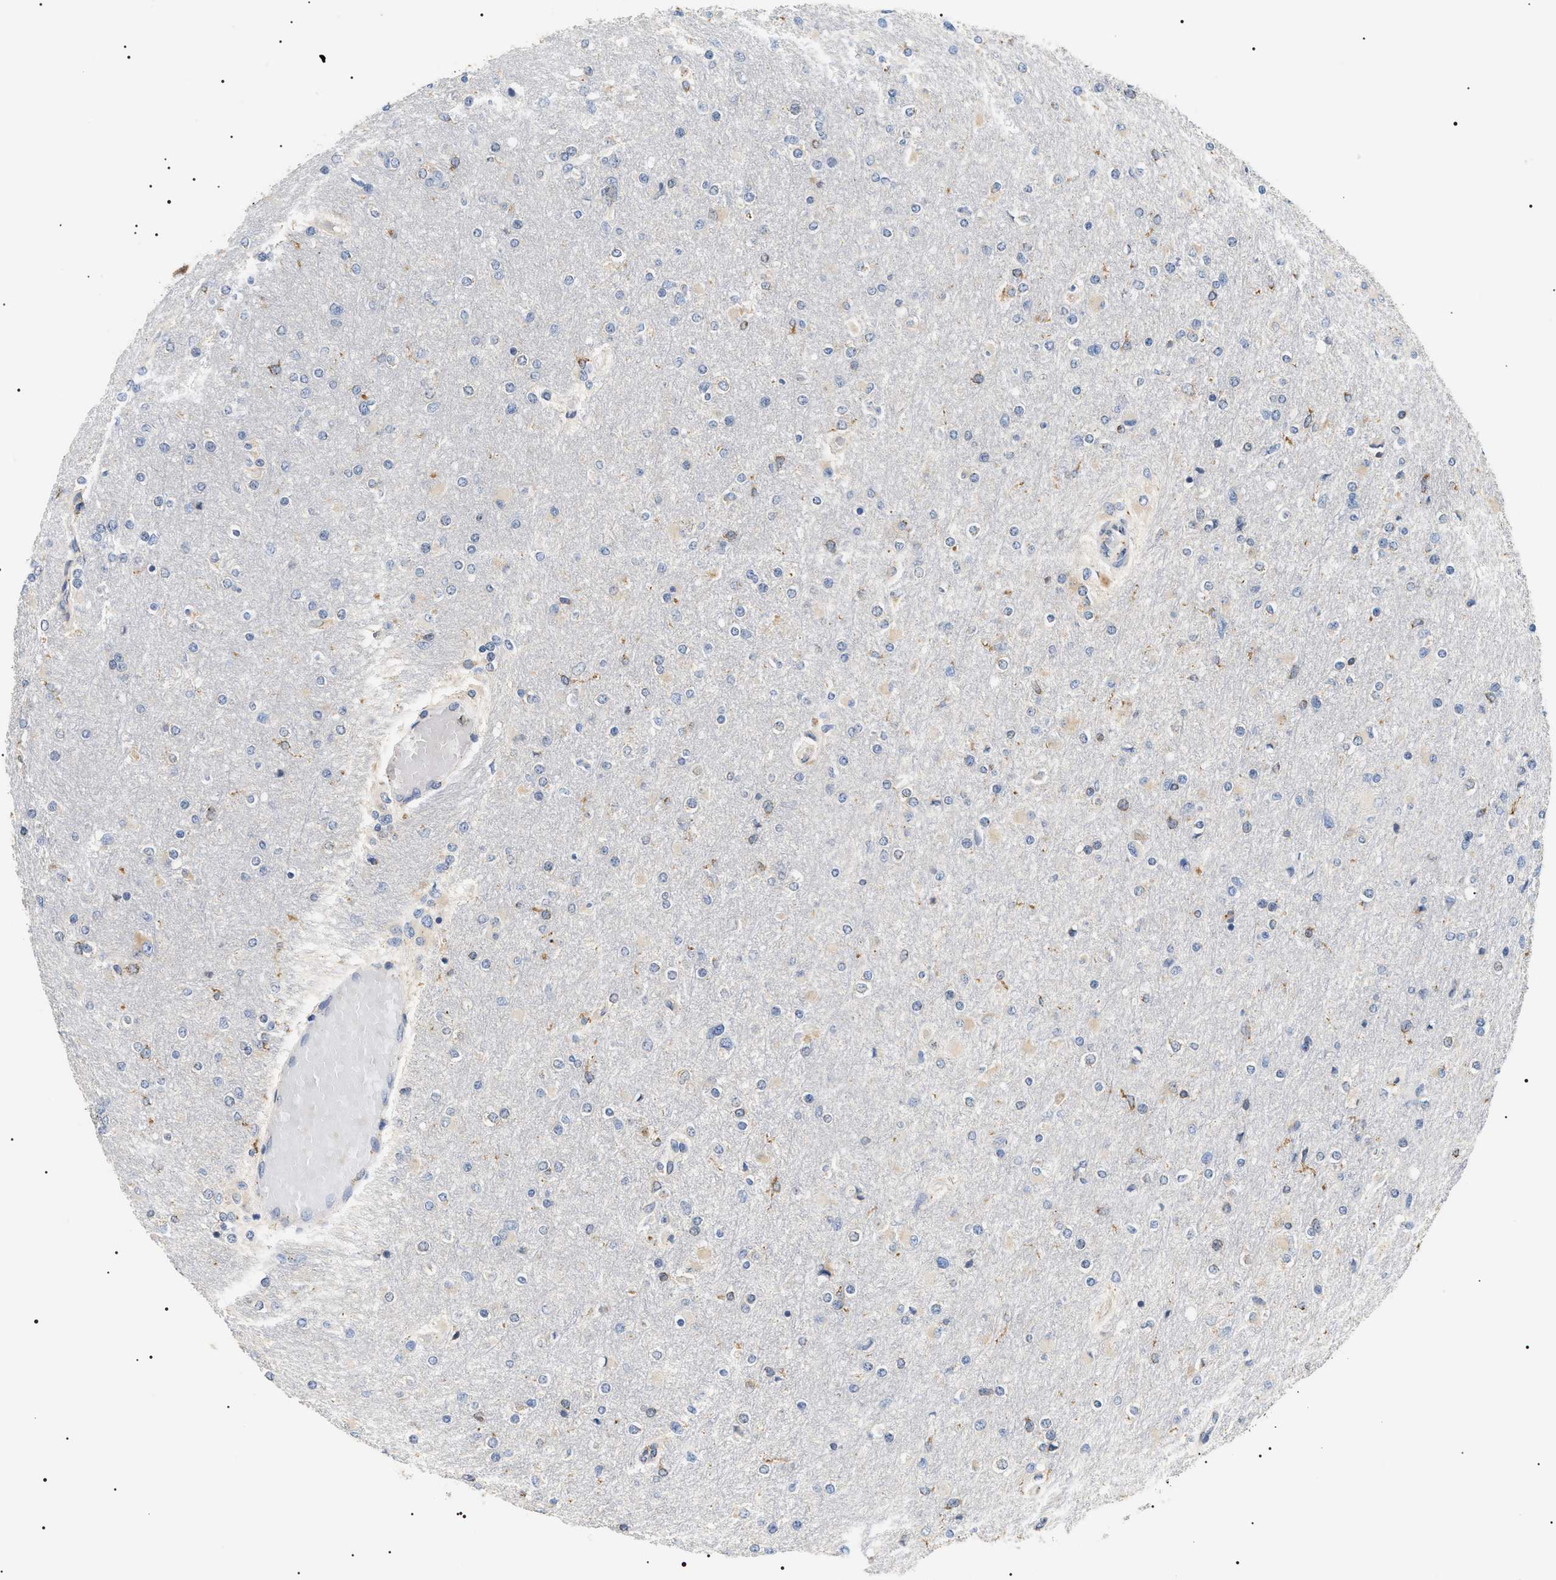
{"staining": {"intensity": "negative", "quantity": "none", "location": "none"}, "tissue": "glioma", "cell_type": "Tumor cells", "image_type": "cancer", "snomed": [{"axis": "morphology", "description": "Glioma, malignant, High grade"}, {"axis": "topography", "description": "Cerebral cortex"}], "caption": "DAB (3,3'-diaminobenzidine) immunohistochemical staining of human malignant glioma (high-grade) reveals no significant positivity in tumor cells.", "gene": "HSD17B11", "patient": {"sex": "female", "age": 36}}